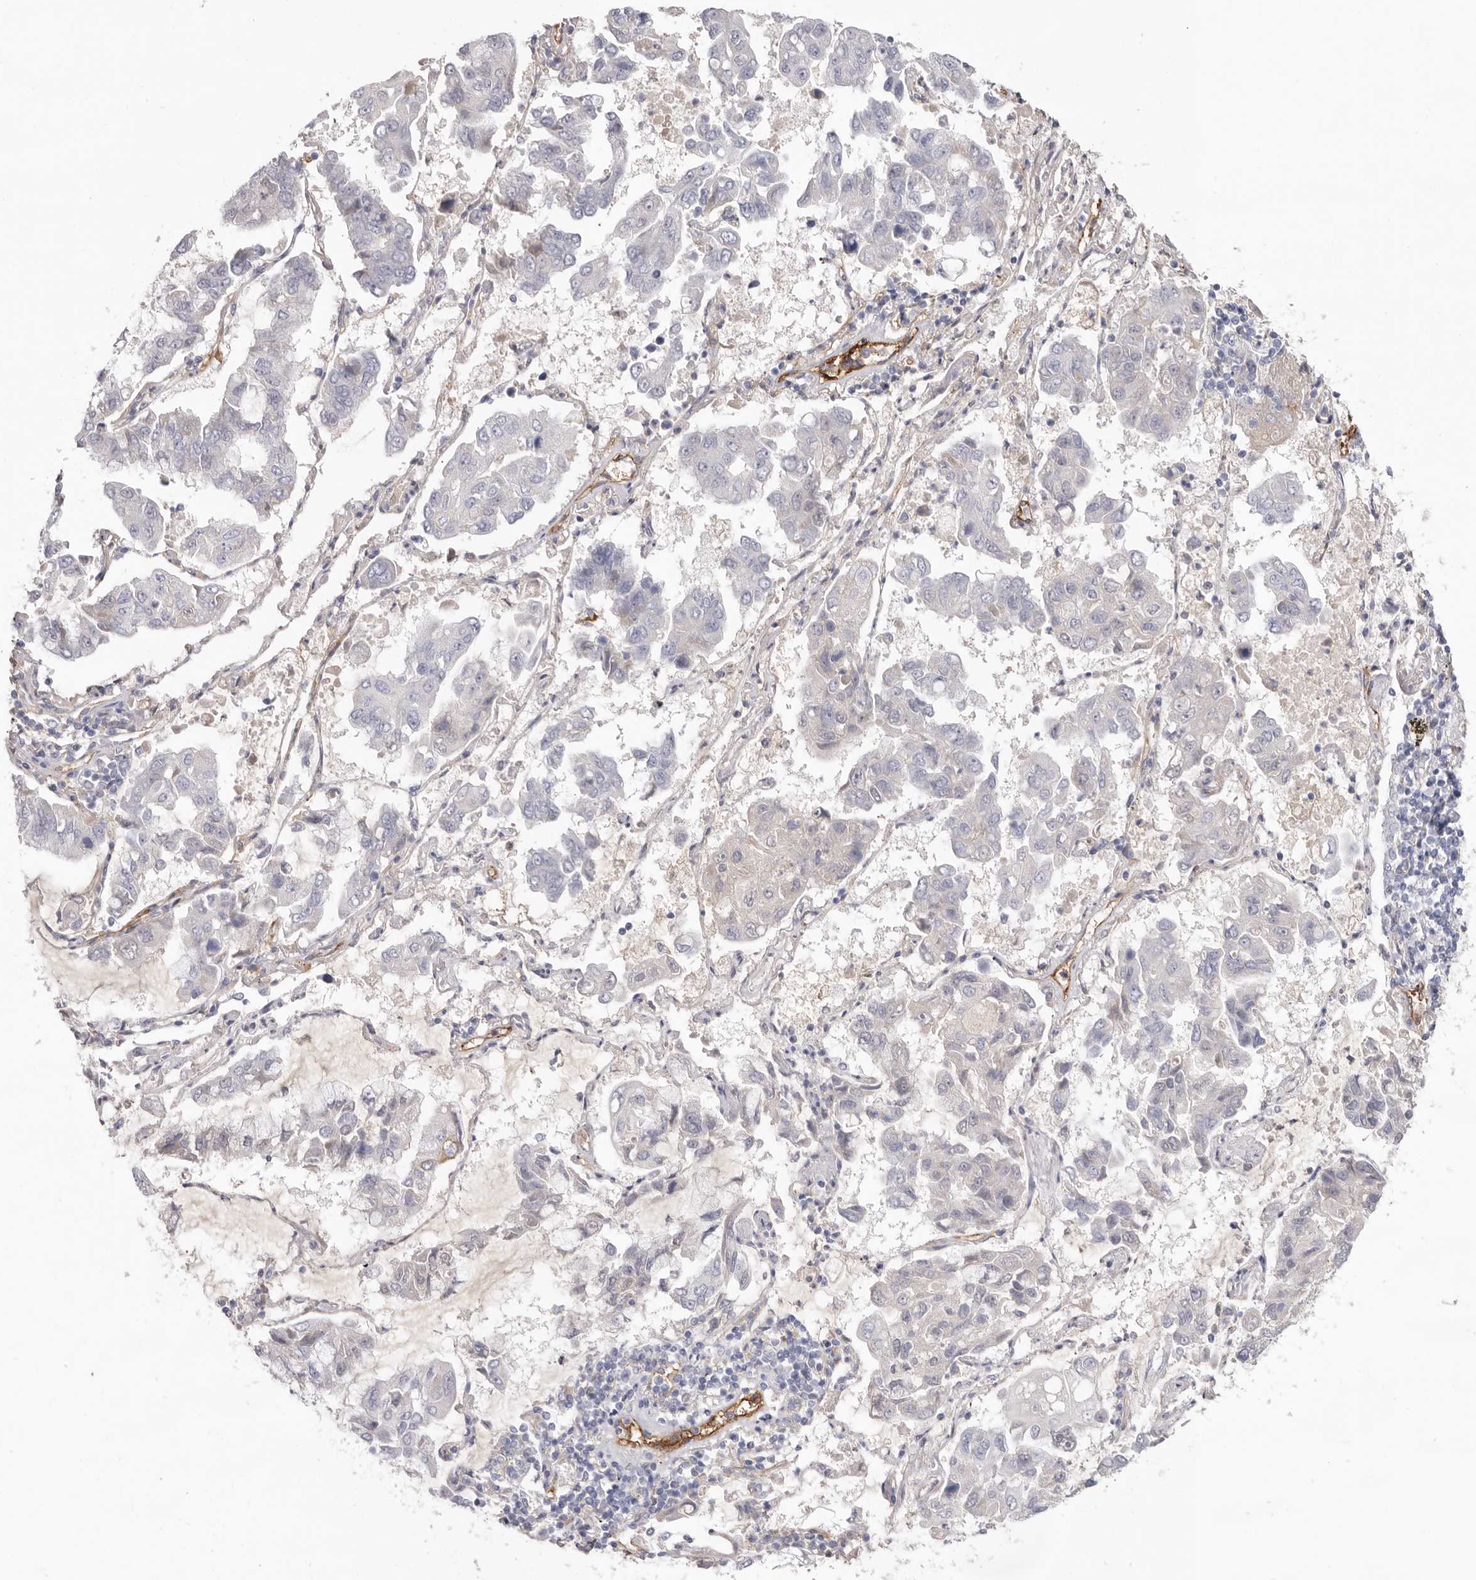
{"staining": {"intensity": "negative", "quantity": "none", "location": "none"}, "tissue": "lung cancer", "cell_type": "Tumor cells", "image_type": "cancer", "snomed": [{"axis": "morphology", "description": "Adenocarcinoma, NOS"}, {"axis": "topography", "description": "Lung"}], "caption": "Immunohistochemistry of human lung cancer (adenocarcinoma) reveals no expression in tumor cells.", "gene": "LRRC66", "patient": {"sex": "male", "age": 64}}